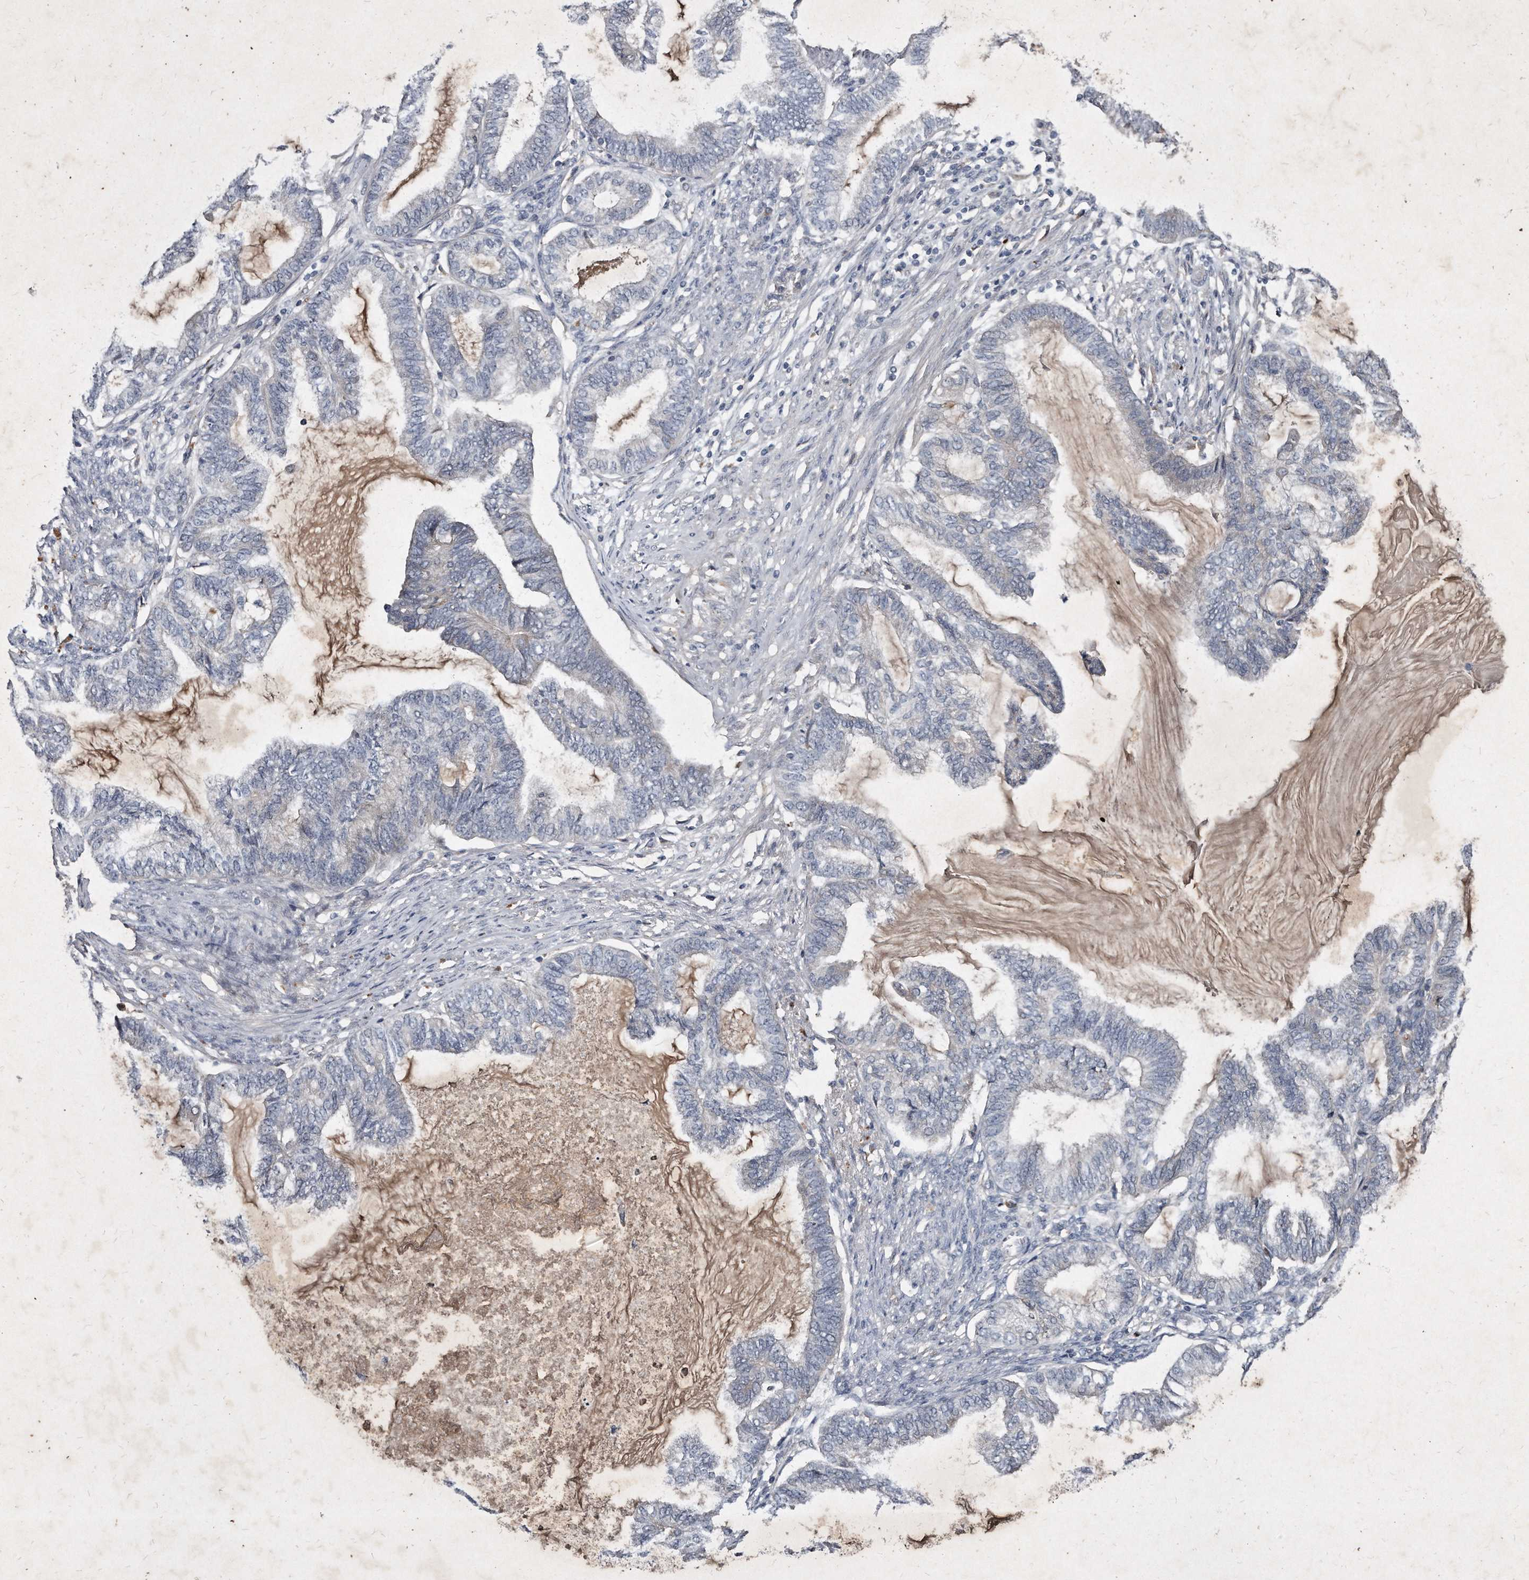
{"staining": {"intensity": "negative", "quantity": "none", "location": "none"}, "tissue": "endometrial cancer", "cell_type": "Tumor cells", "image_type": "cancer", "snomed": [{"axis": "morphology", "description": "Adenocarcinoma, NOS"}, {"axis": "topography", "description": "Endometrium"}], "caption": "Immunohistochemical staining of adenocarcinoma (endometrial) displays no significant expression in tumor cells.", "gene": "KLHDC3", "patient": {"sex": "female", "age": 86}}